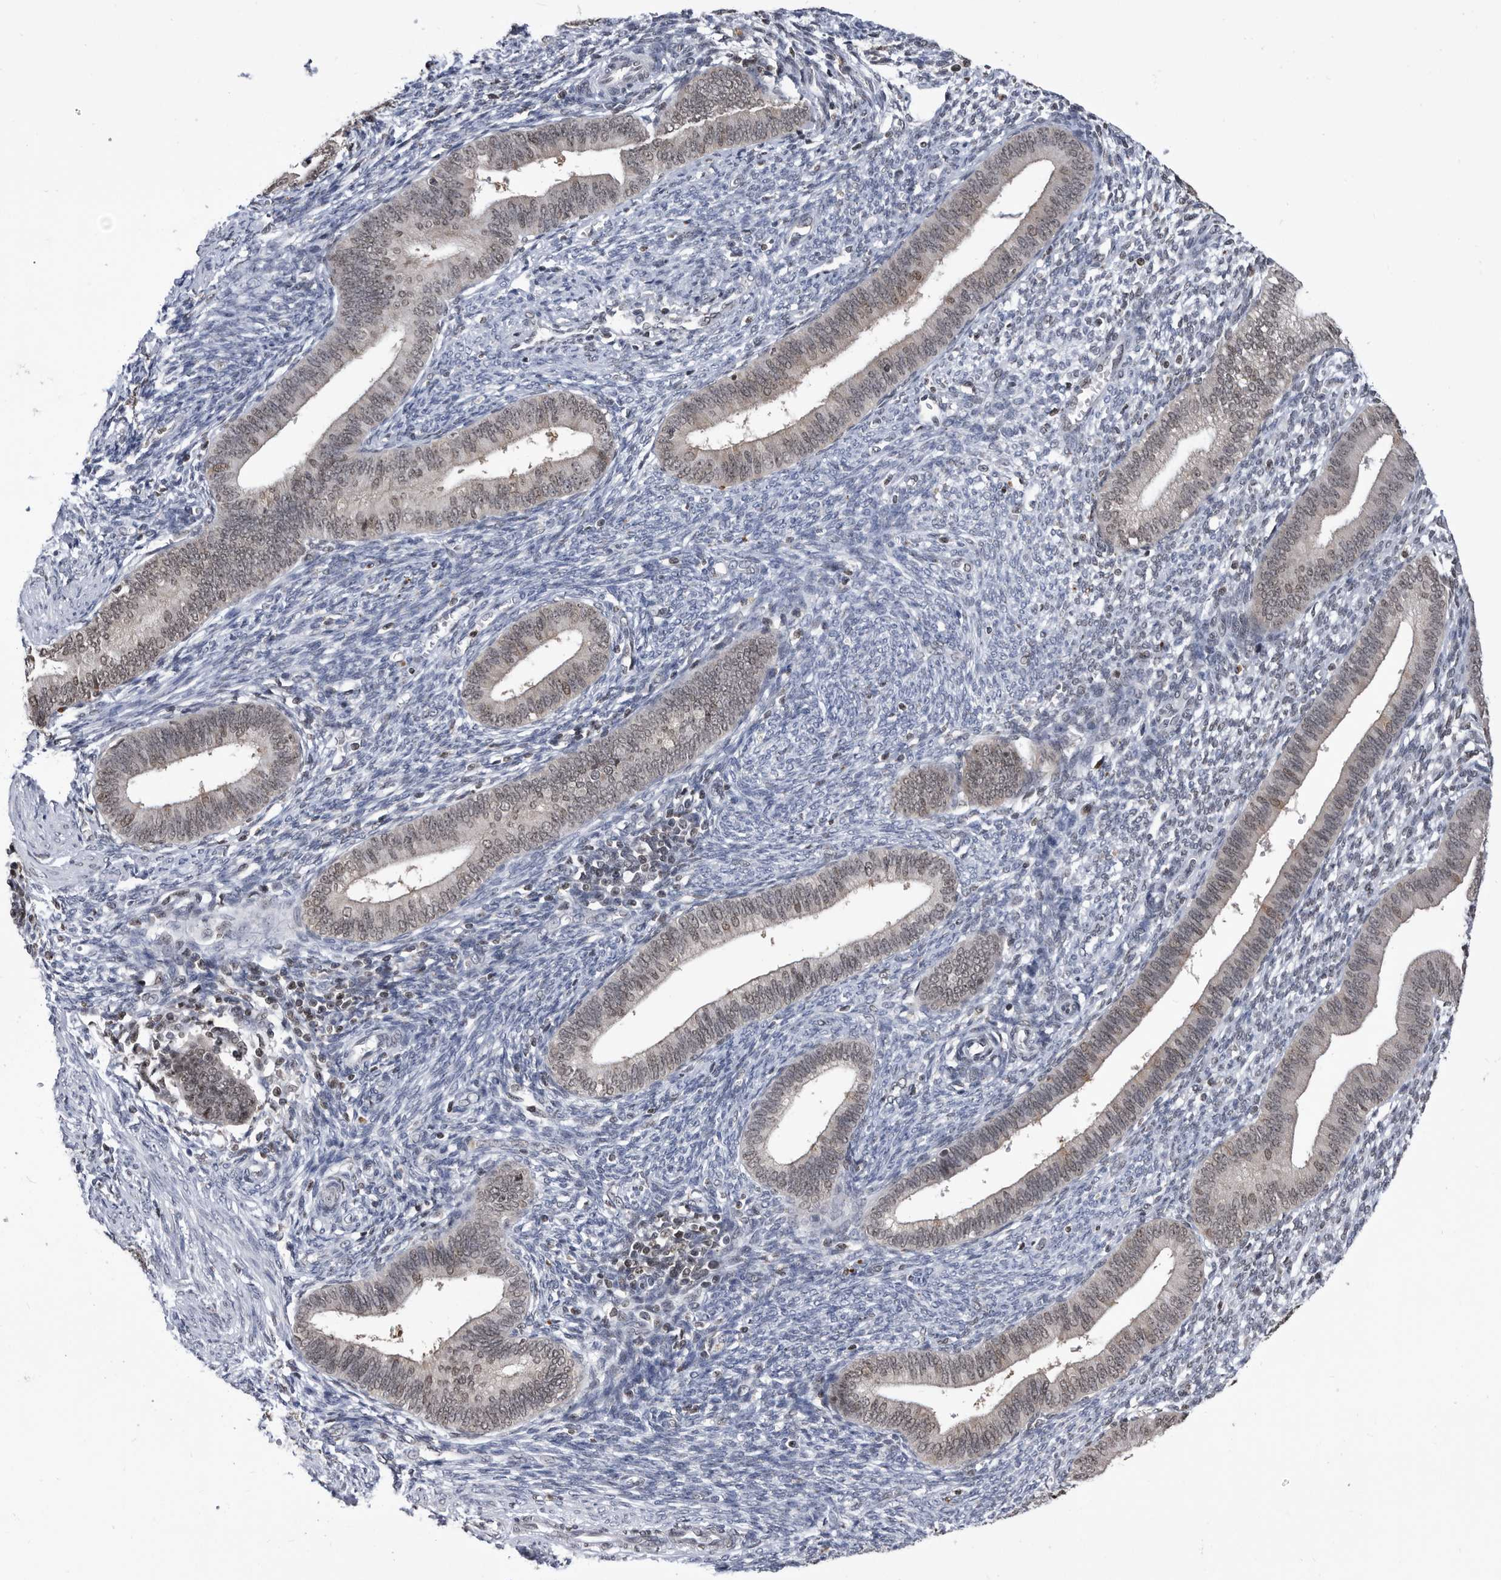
{"staining": {"intensity": "negative", "quantity": "none", "location": "none"}, "tissue": "endometrium", "cell_type": "Cells in endometrial stroma", "image_type": "normal", "snomed": [{"axis": "morphology", "description": "Normal tissue, NOS"}, {"axis": "topography", "description": "Endometrium"}], "caption": "The photomicrograph displays no significant expression in cells in endometrial stroma of endometrium. (IHC, brightfield microscopy, high magnification).", "gene": "TSTD1", "patient": {"sex": "female", "age": 46}}